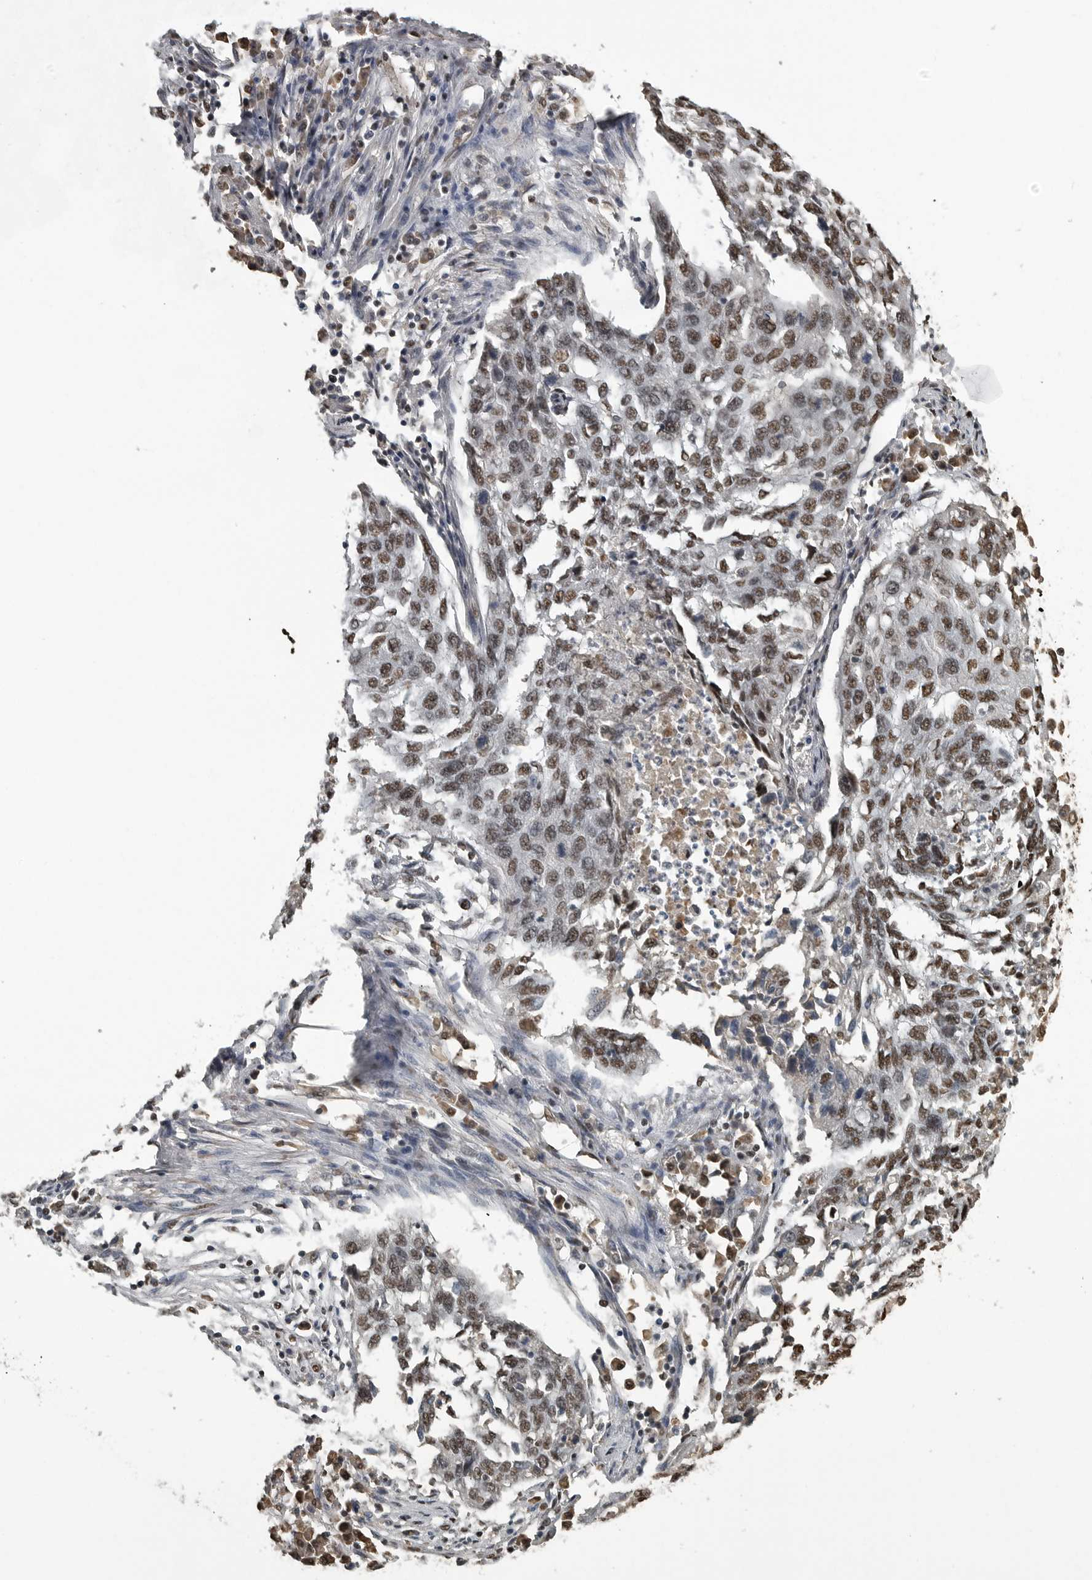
{"staining": {"intensity": "moderate", "quantity": ">75%", "location": "nuclear"}, "tissue": "lung cancer", "cell_type": "Tumor cells", "image_type": "cancer", "snomed": [{"axis": "morphology", "description": "Squamous cell carcinoma, NOS"}, {"axis": "topography", "description": "Lung"}], "caption": "Immunohistochemical staining of human lung cancer (squamous cell carcinoma) exhibits medium levels of moderate nuclear protein positivity in approximately >75% of tumor cells. (Stains: DAB (3,3'-diaminobenzidine) in brown, nuclei in blue, Microscopy: brightfield microscopy at high magnification).", "gene": "TGS1", "patient": {"sex": "female", "age": 63}}